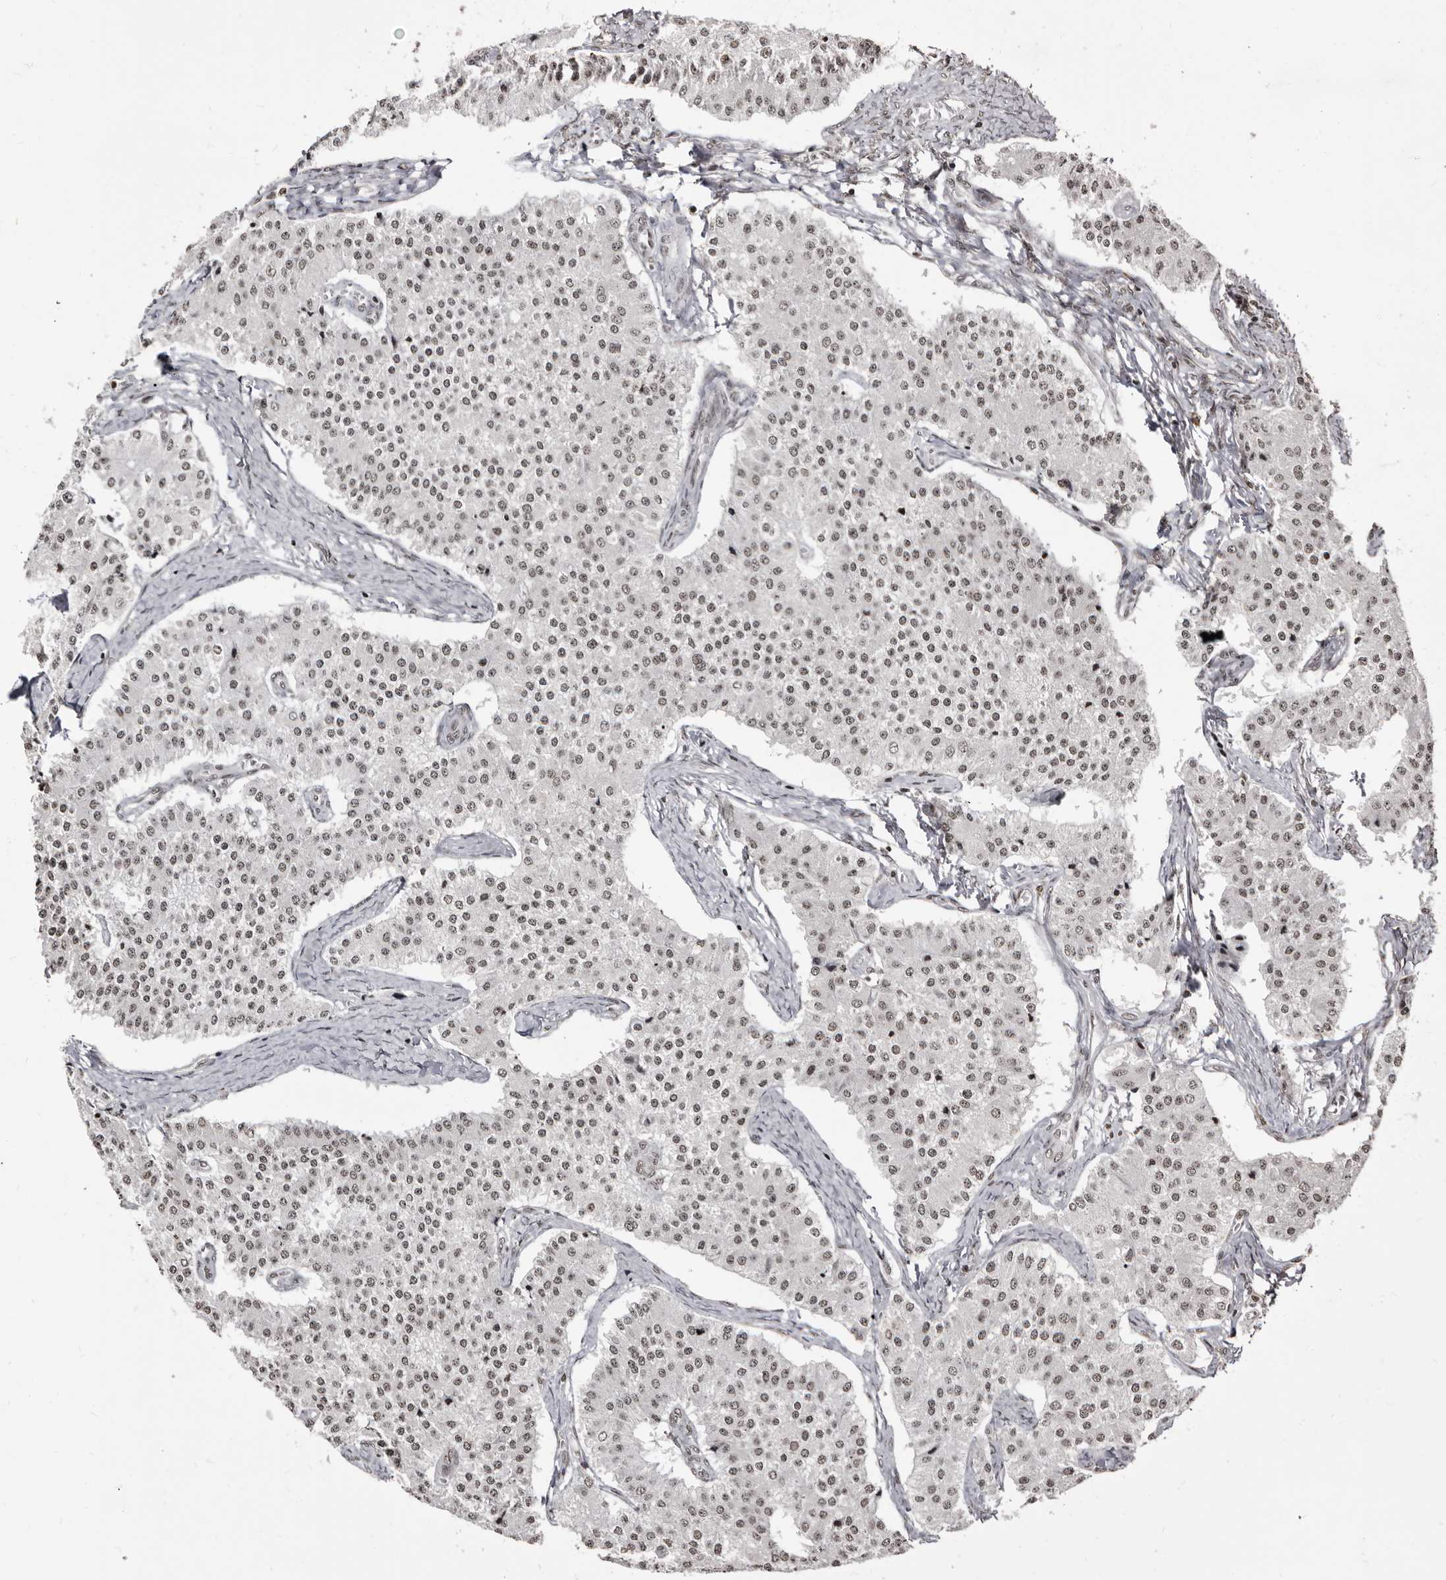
{"staining": {"intensity": "weak", "quantity": "<25%", "location": "nuclear"}, "tissue": "carcinoid", "cell_type": "Tumor cells", "image_type": "cancer", "snomed": [{"axis": "morphology", "description": "Carcinoid, malignant, NOS"}, {"axis": "topography", "description": "Colon"}], "caption": "This is a photomicrograph of immunohistochemistry (IHC) staining of carcinoid, which shows no expression in tumor cells.", "gene": "THUMPD1", "patient": {"sex": "female", "age": 52}}